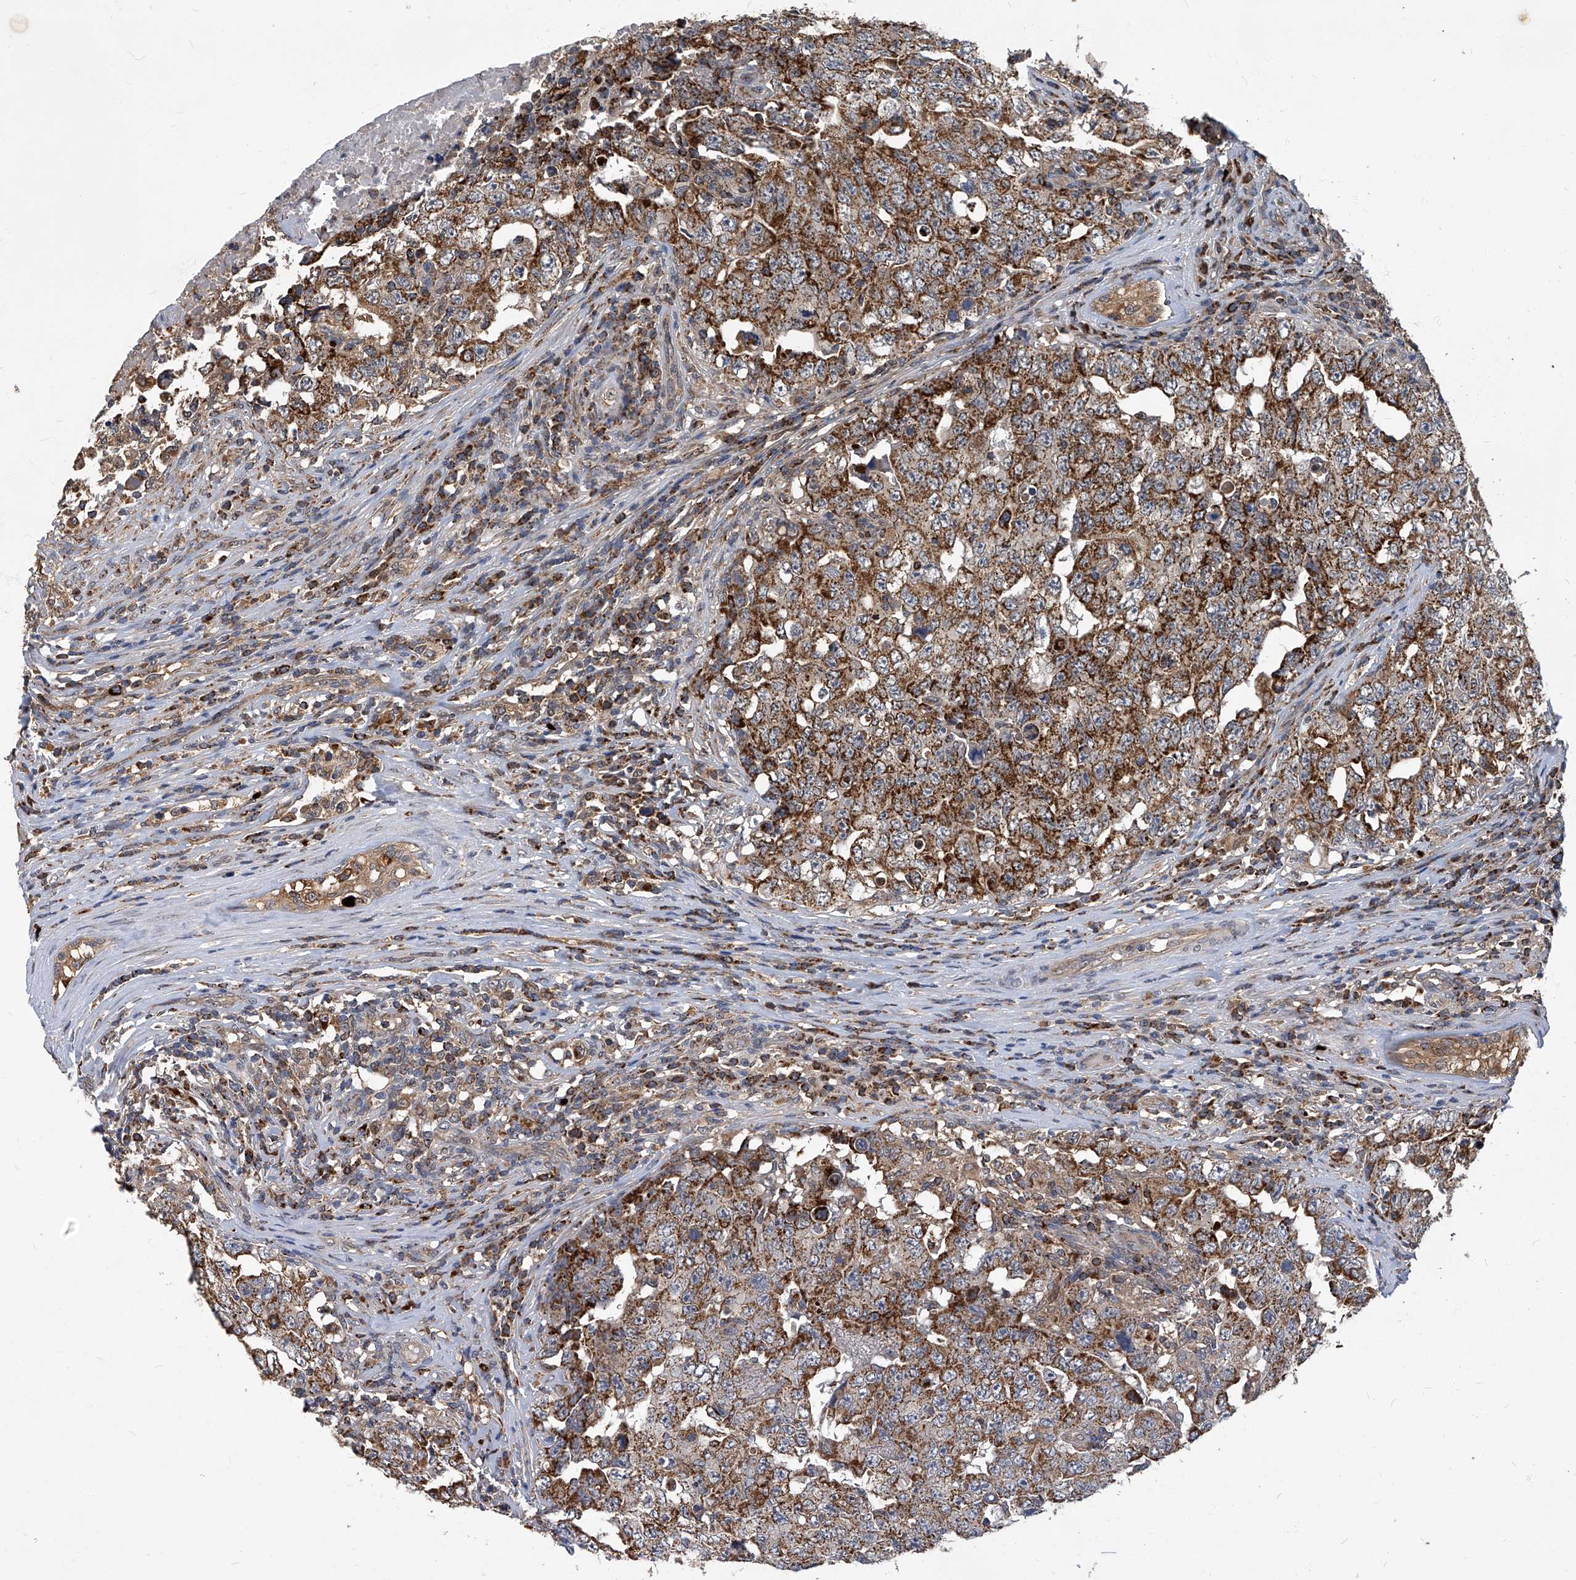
{"staining": {"intensity": "strong", "quantity": ">75%", "location": "cytoplasmic/membranous"}, "tissue": "testis cancer", "cell_type": "Tumor cells", "image_type": "cancer", "snomed": [{"axis": "morphology", "description": "Carcinoma, Embryonal, NOS"}, {"axis": "topography", "description": "Testis"}], "caption": "Protein analysis of testis embryonal carcinoma tissue shows strong cytoplasmic/membranous staining in approximately >75% of tumor cells.", "gene": "TNFRSF13B", "patient": {"sex": "male", "age": 26}}